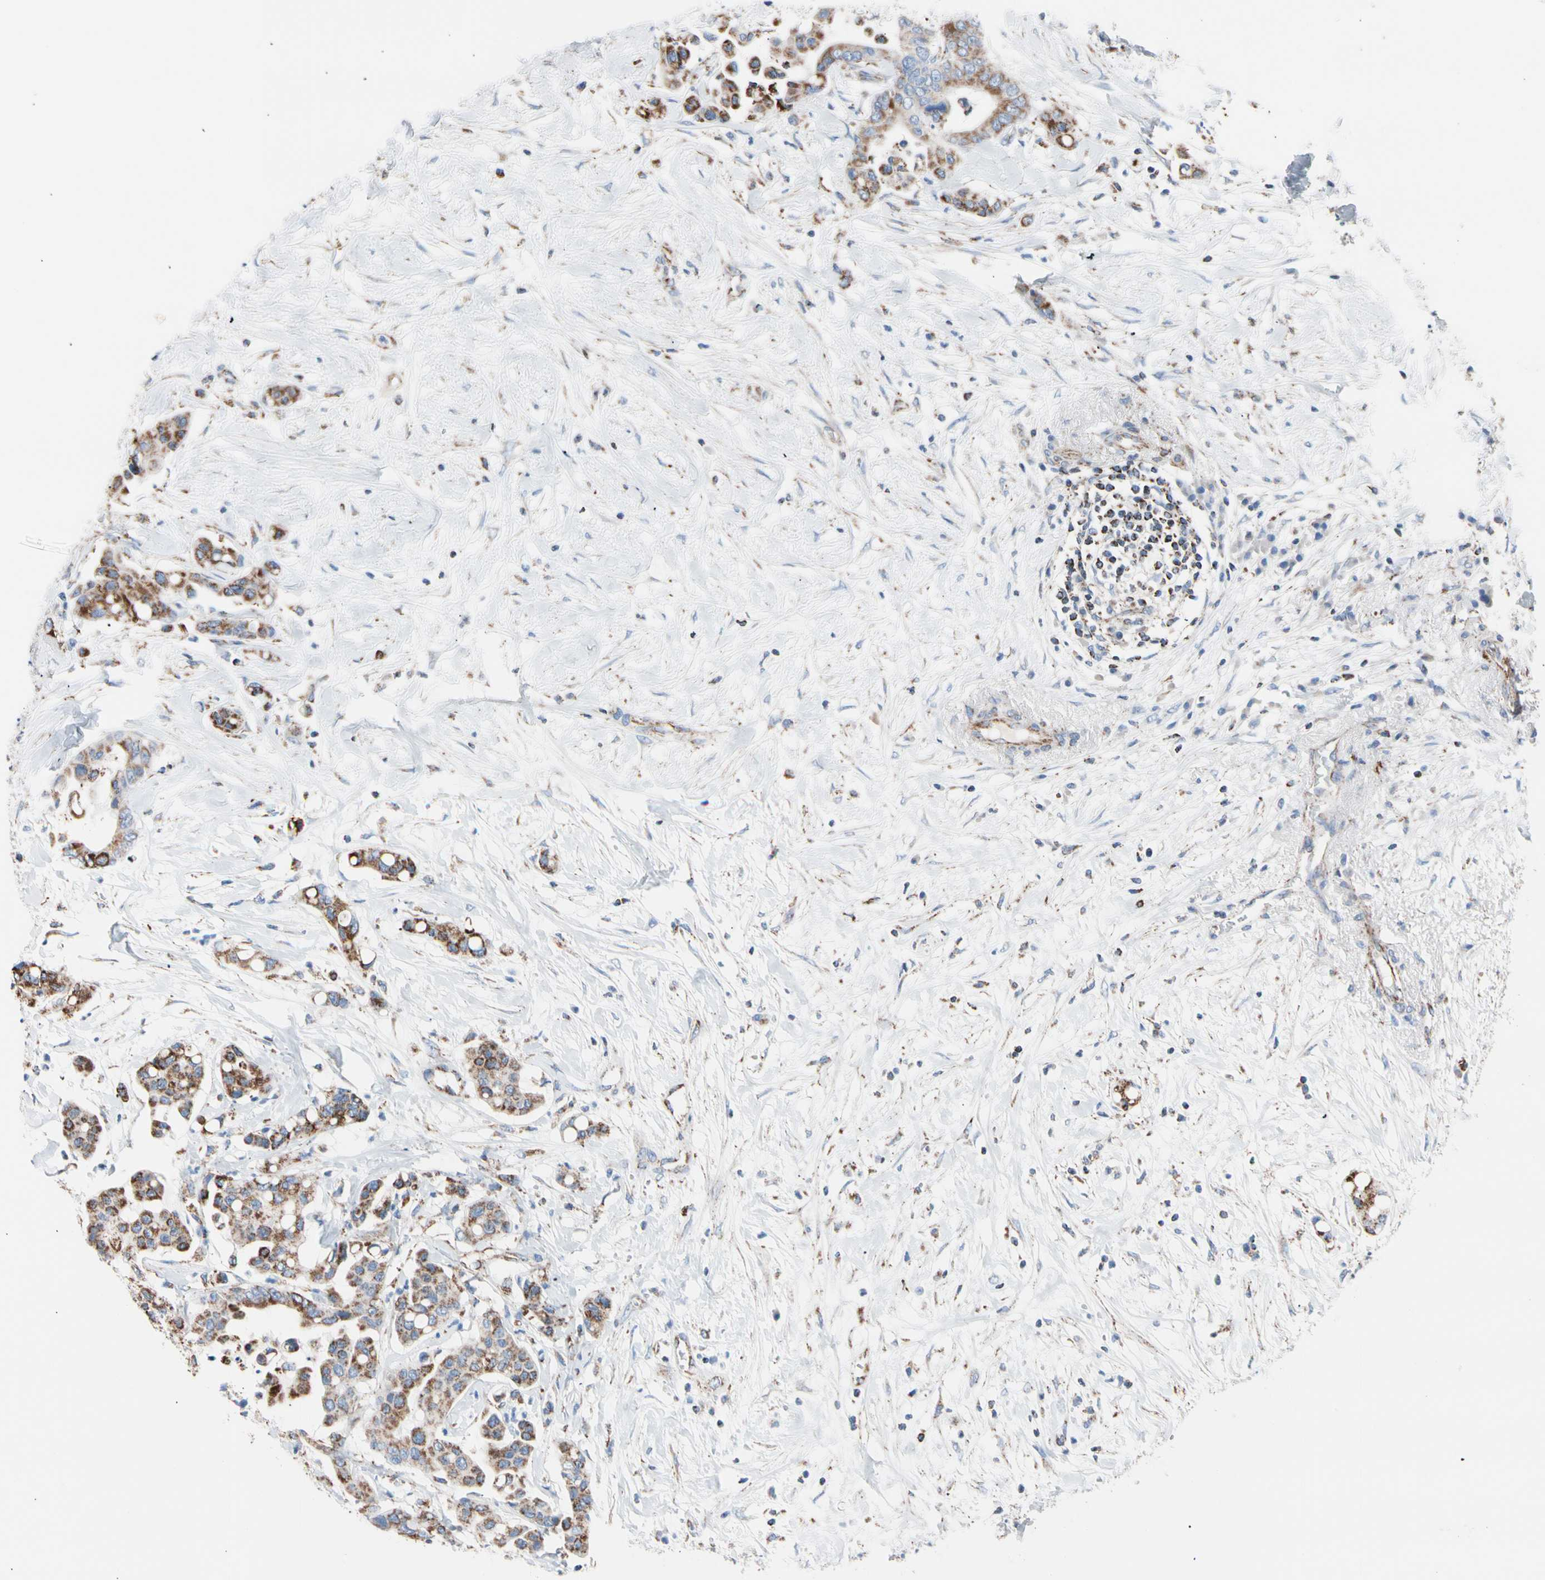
{"staining": {"intensity": "strong", "quantity": ">75%", "location": "cytoplasmic/membranous"}, "tissue": "colorectal cancer", "cell_type": "Tumor cells", "image_type": "cancer", "snomed": [{"axis": "morphology", "description": "Normal tissue, NOS"}, {"axis": "morphology", "description": "Adenocarcinoma, NOS"}, {"axis": "topography", "description": "Colon"}], "caption": "Immunohistochemistry (IHC) of adenocarcinoma (colorectal) demonstrates high levels of strong cytoplasmic/membranous expression in approximately >75% of tumor cells.", "gene": "HK1", "patient": {"sex": "male", "age": 82}}